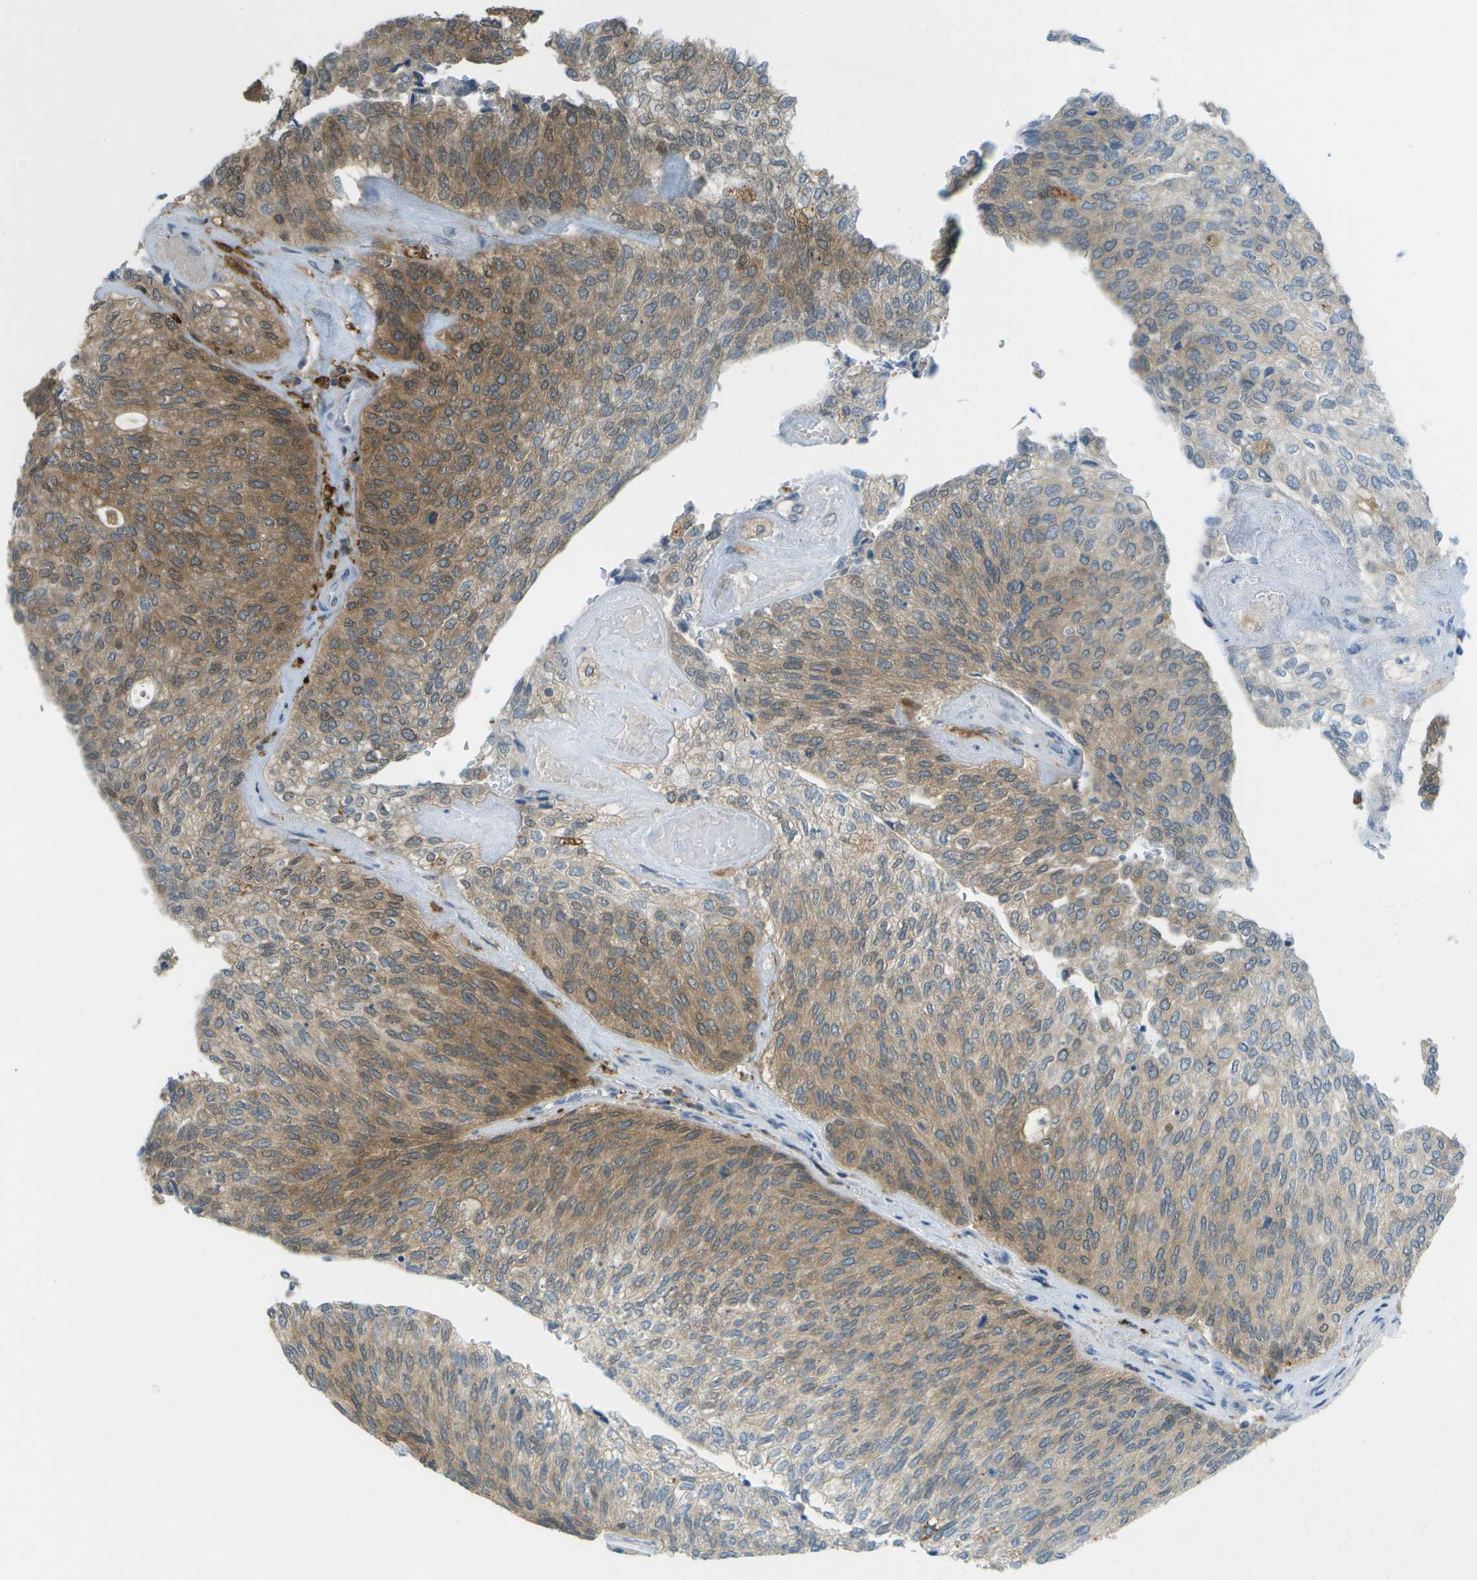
{"staining": {"intensity": "moderate", "quantity": ">75%", "location": "cytoplasmic/membranous"}, "tissue": "urothelial cancer", "cell_type": "Tumor cells", "image_type": "cancer", "snomed": [{"axis": "morphology", "description": "Urothelial carcinoma, Low grade"}, {"axis": "topography", "description": "Urinary bladder"}], "caption": "Human urothelial cancer stained for a protein (brown) displays moderate cytoplasmic/membranous positive positivity in approximately >75% of tumor cells.", "gene": "CDH23", "patient": {"sex": "female", "age": 79}}